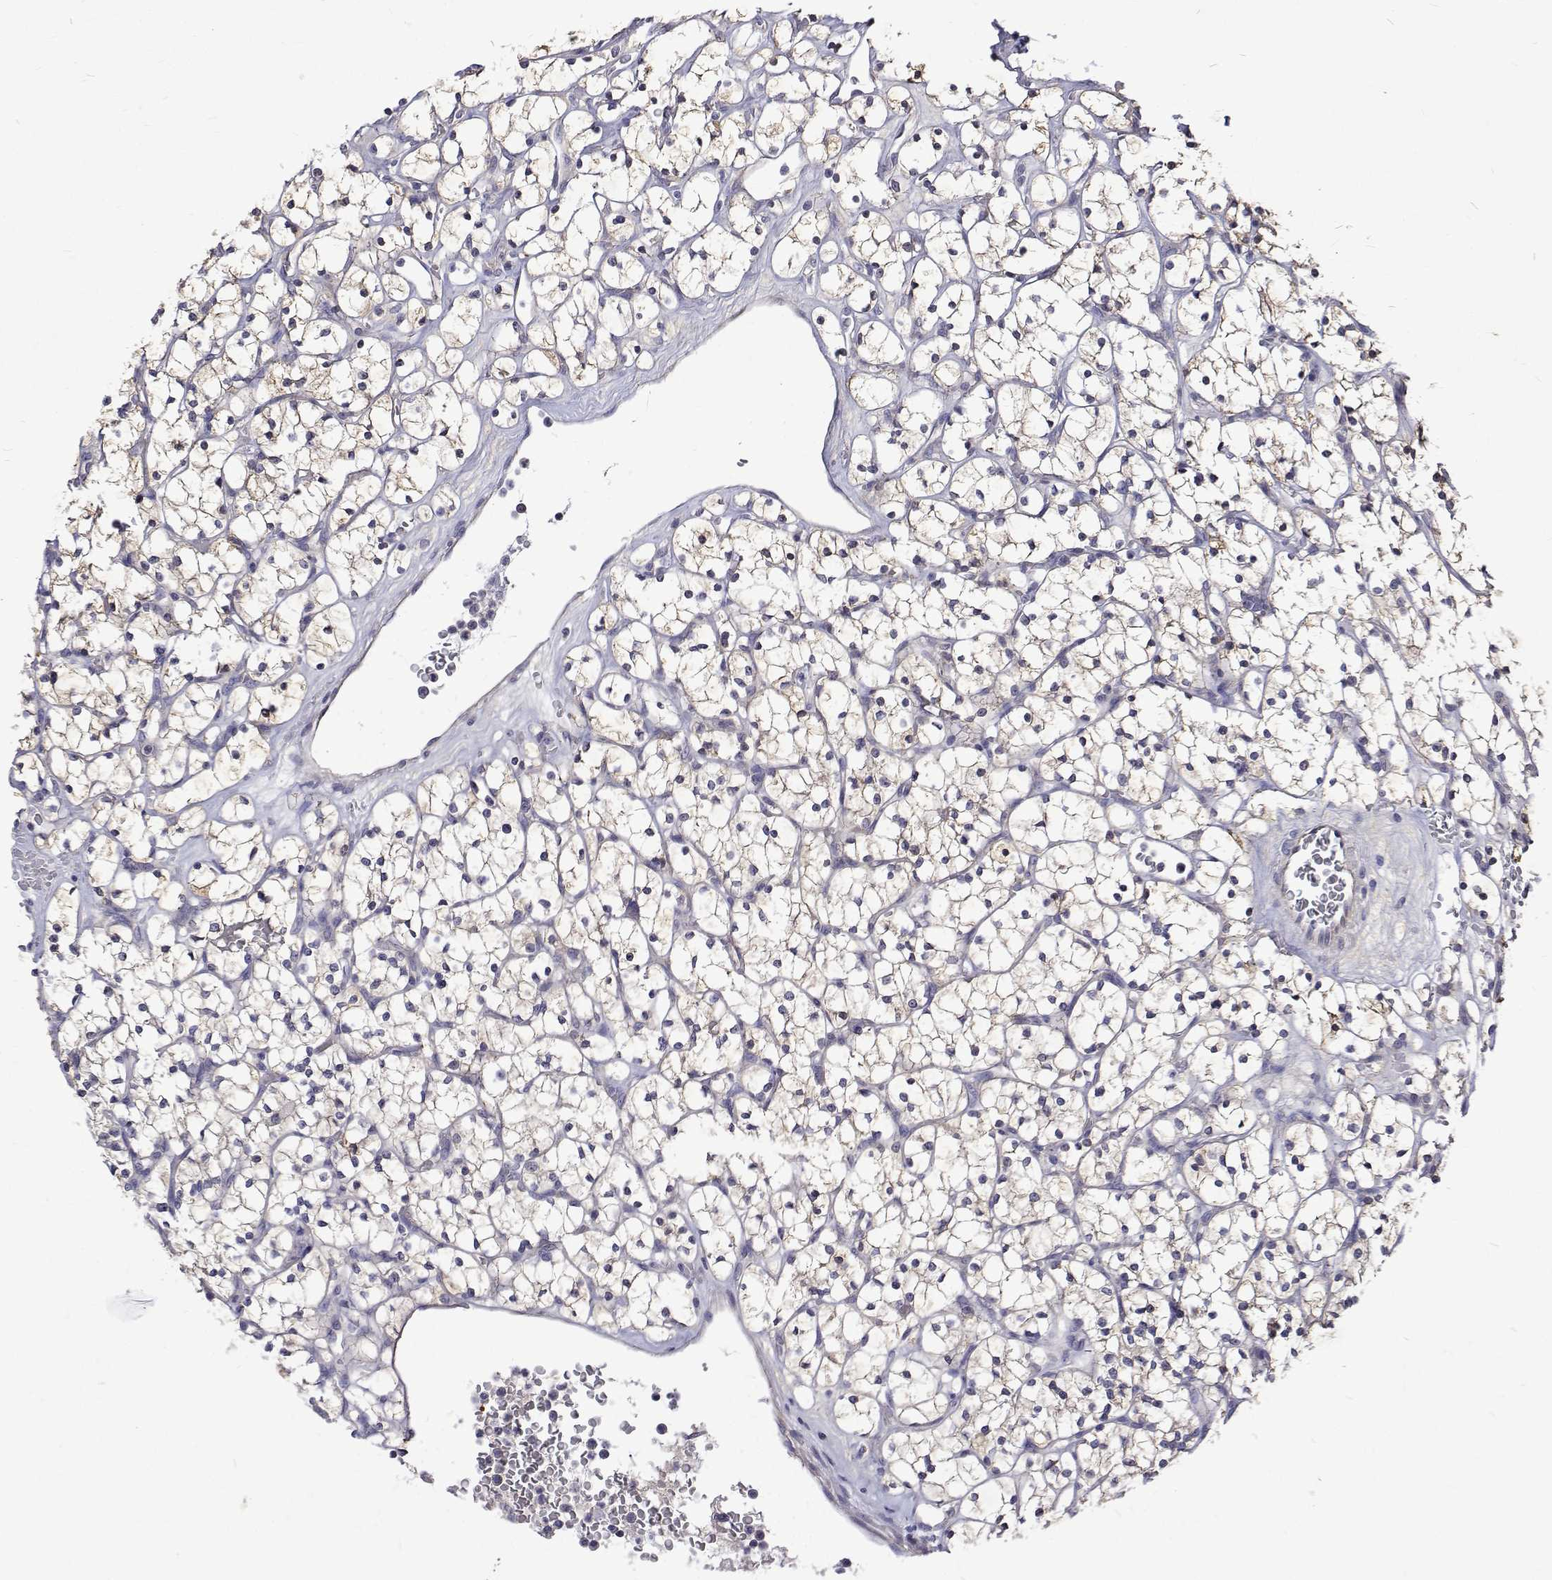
{"staining": {"intensity": "weak", "quantity": "25%-75%", "location": "cytoplasmic/membranous"}, "tissue": "renal cancer", "cell_type": "Tumor cells", "image_type": "cancer", "snomed": [{"axis": "morphology", "description": "Adenocarcinoma, NOS"}, {"axis": "topography", "description": "Kidney"}], "caption": "Immunohistochemical staining of human renal cancer reveals weak cytoplasmic/membranous protein expression in about 25%-75% of tumor cells. Using DAB (brown) and hematoxylin (blue) stains, captured at high magnification using brightfield microscopy.", "gene": "PADI1", "patient": {"sex": "female", "age": 64}}